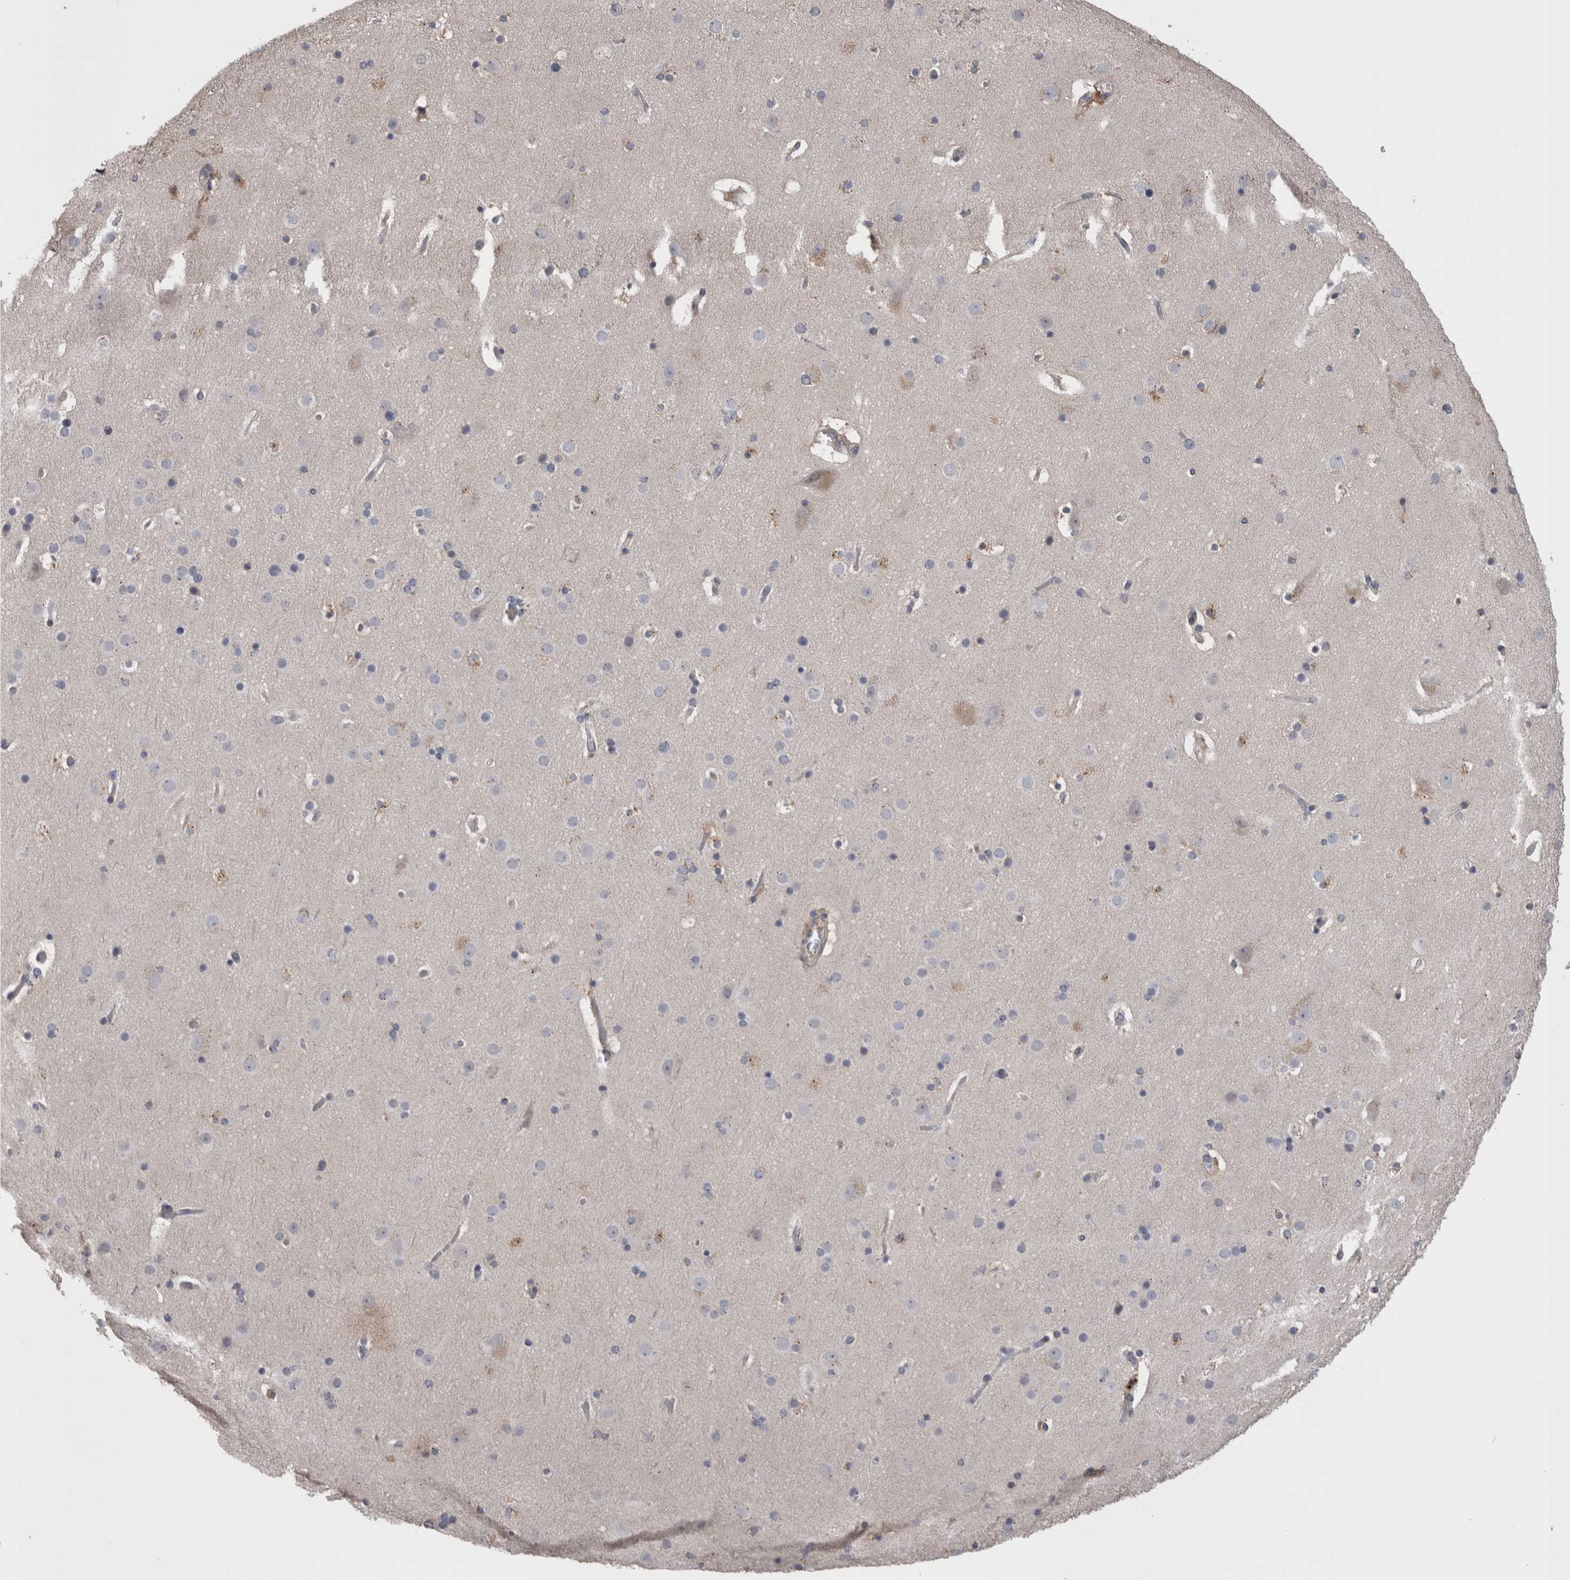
{"staining": {"intensity": "negative", "quantity": "none", "location": "none"}, "tissue": "cerebral cortex", "cell_type": "Endothelial cells", "image_type": "normal", "snomed": [{"axis": "morphology", "description": "Normal tissue, NOS"}, {"axis": "topography", "description": "Cerebral cortex"}], "caption": "Immunohistochemistry of unremarkable human cerebral cortex shows no positivity in endothelial cells. (DAB (3,3'-diaminobenzidine) immunohistochemistry with hematoxylin counter stain).", "gene": "STC1", "patient": {"sex": "male", "age": 57}}